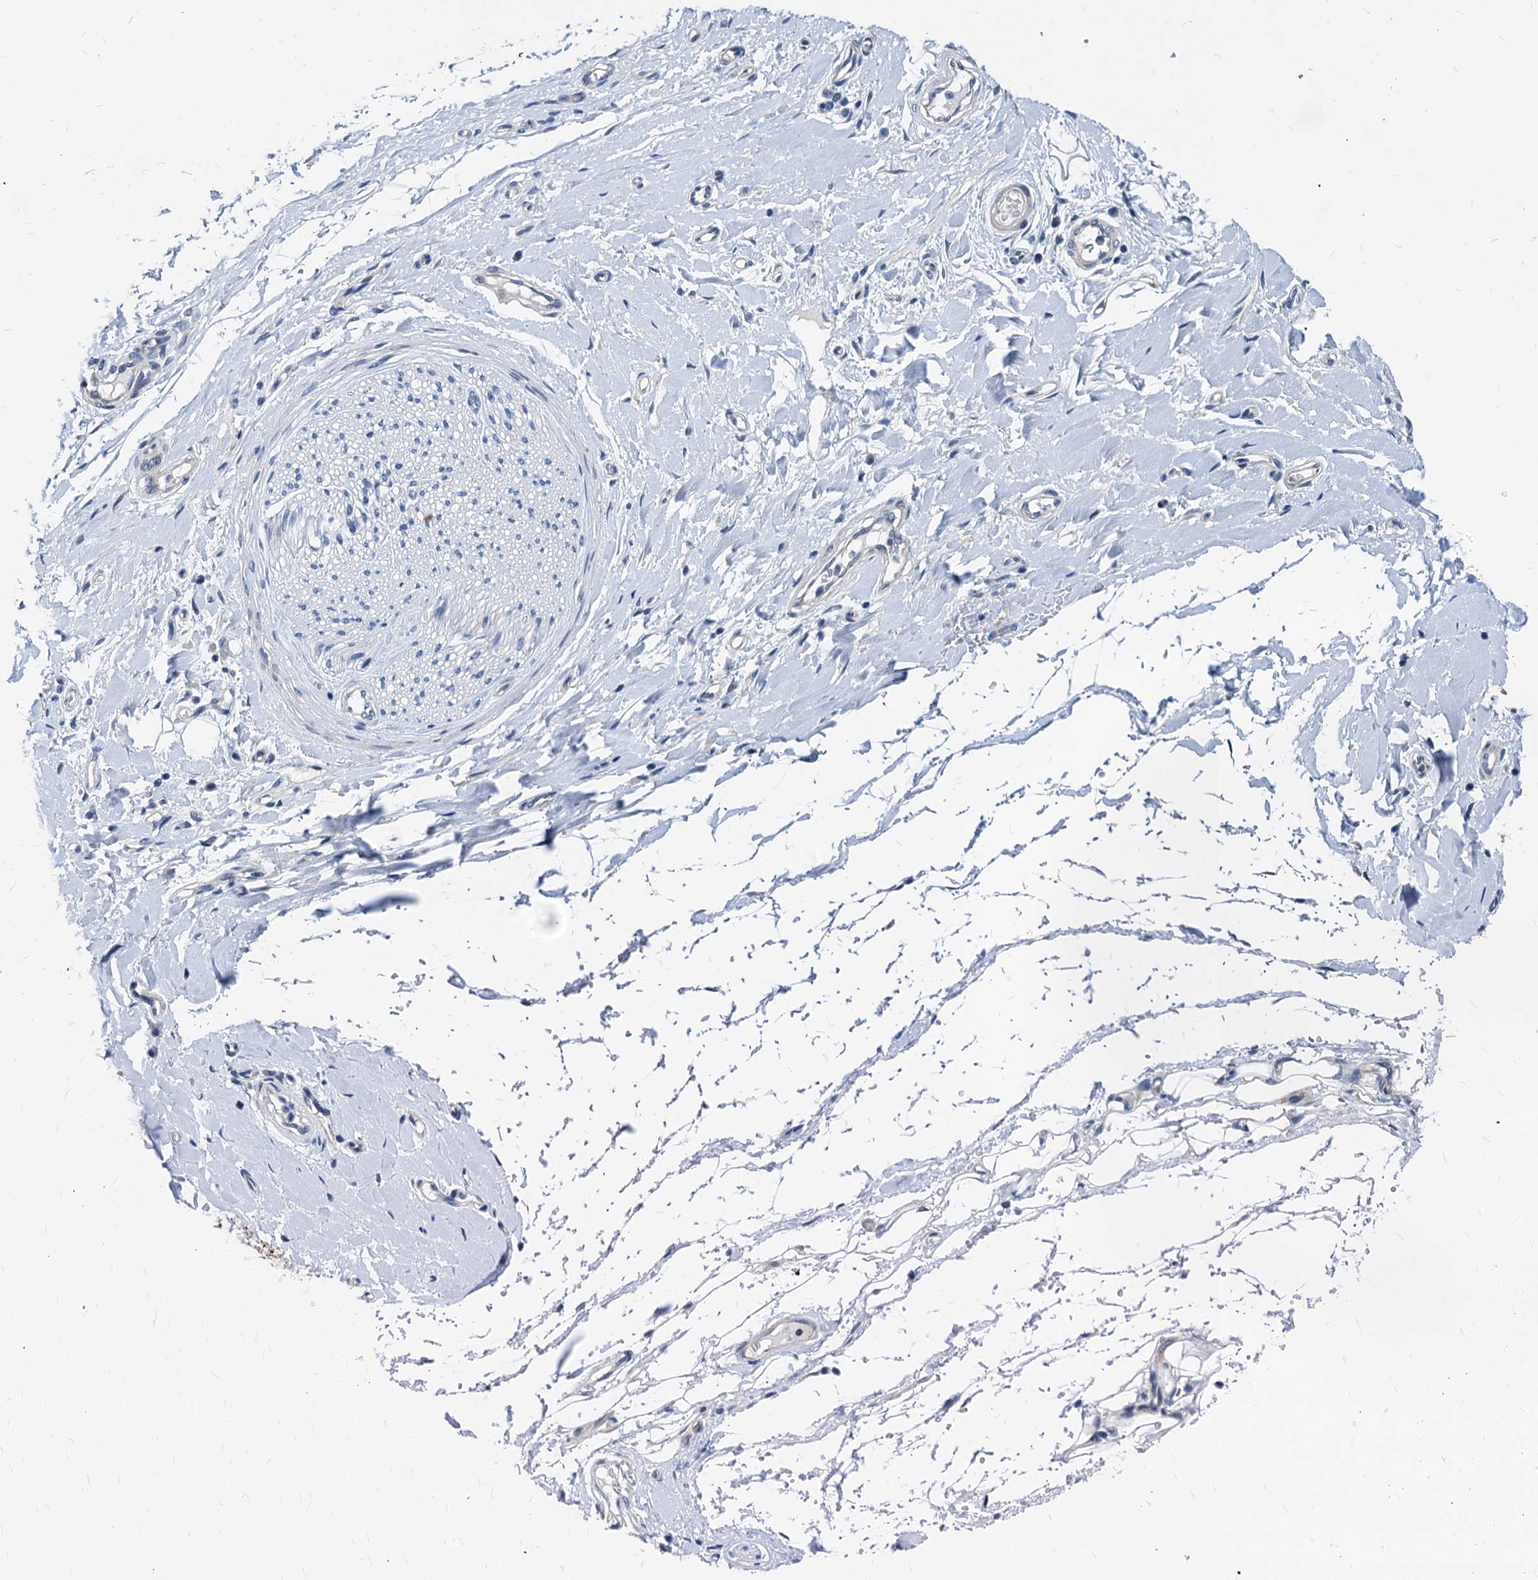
{"staining": {"intensity": "negative", "quantity": "none", "location": "none"}, "tissue": "adipose tissue", "cell_type": "Adipocytes", "image_type": "normal", "snomed": [{"axis": "morphology", "description": "Normal tissue, NOS"}, {"axis": "morphology", "description": "Adenocarcinoma, NOS"}, {"axis": "topography", "description": "Stomach, upper"}, {"axis": "topography", "description": "Peripheral nerve tissue"}], "caption": "The immunohistochemistry image has no significant expression in adipocytes of adipose tissue. The staining was performed using DAB (3,3'-diaminobenzidine) to visualize the protein expression in brown, while the nuclei were stained in blue with hematoxylin (Magnification: 20x).", "gene": "HSF2", "patient": {"sex": "male", "age": 62}}